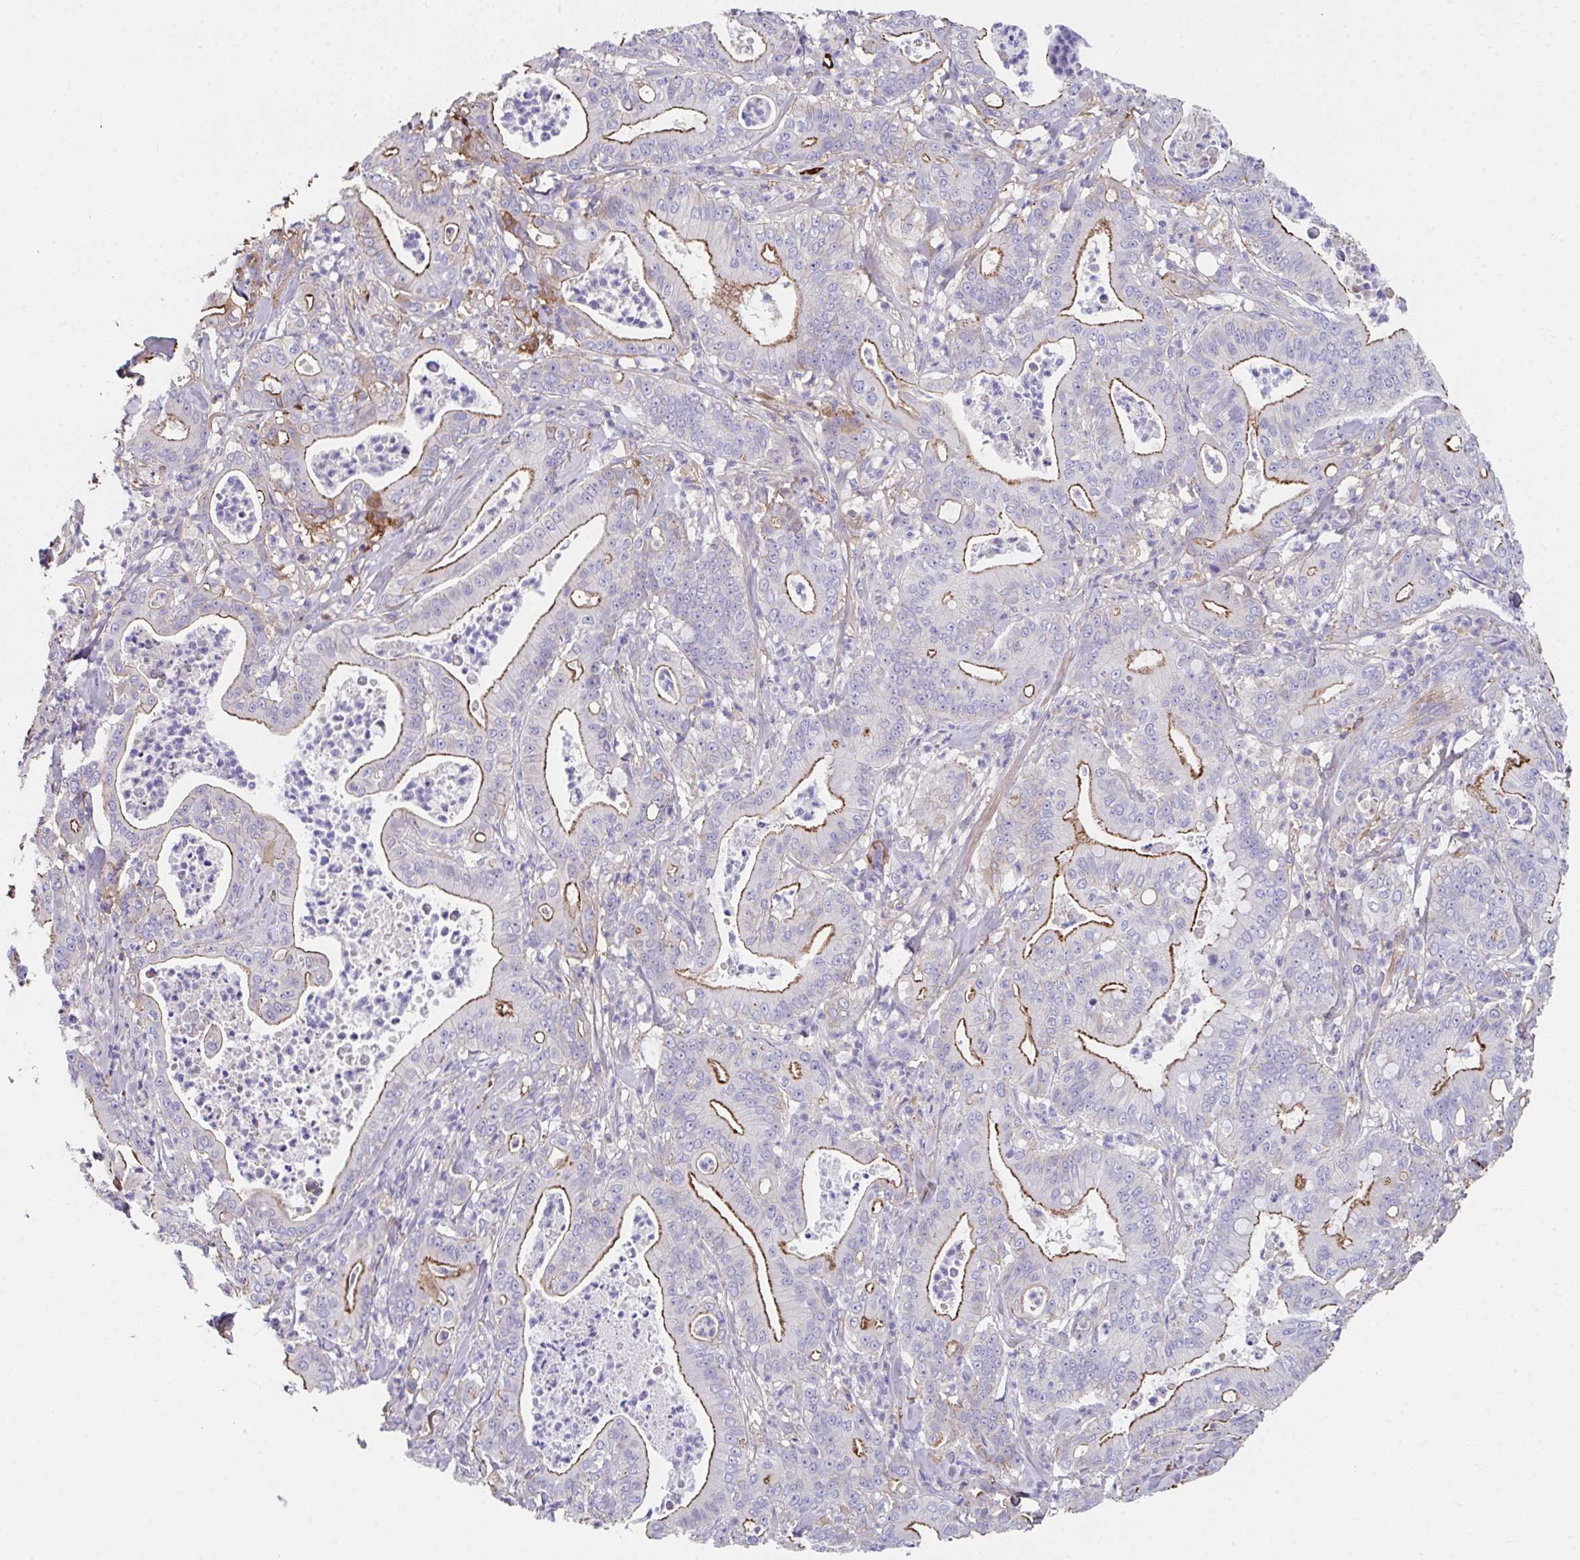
{"staining": {"intensity": "strong", "quantity": ">75%", "location": "cytoplasmic/membranous"}, "tissue": "pancreatic cancer", "cell_type": "Tumor cells", "image_type": "cancer", "snomed": [{"axis": "morphology", "description": "Adenocarcinoma, NOS"}, {"axis": "topography", "description": "Pancreas"}], "caption": "There is high levels of strong cytoplasmic/membranous staining in tumor cells of pancreatic cancer, as demonstrated by immunohistochemical staining (brown color).", "gene": "ZNF813", "patient": {"sex": "male", "age": 71}}